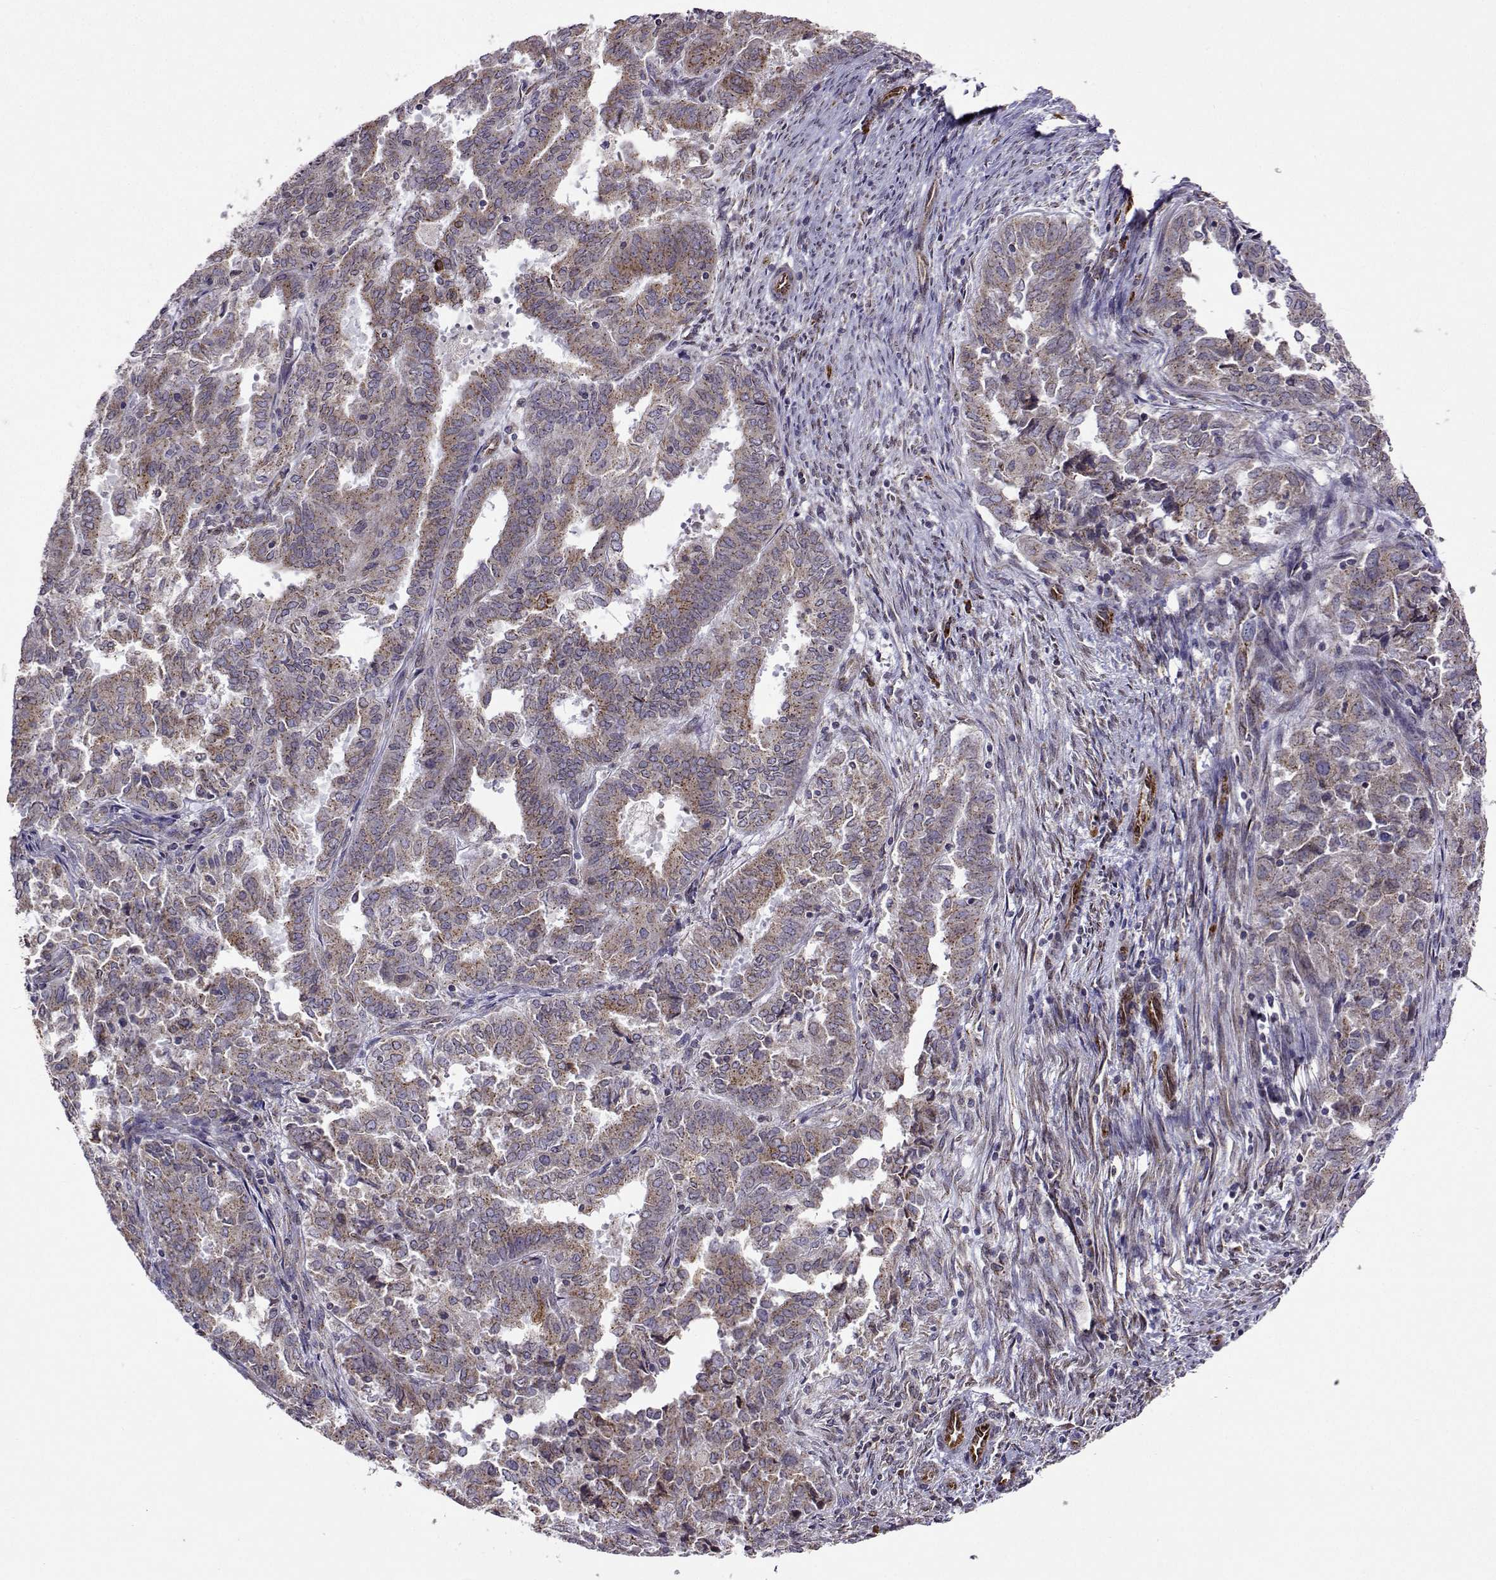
{"staining": {"intensity": "weak", "quantity": "25%-75%", "location": "cytoplasmic/membranous"}, "tissue": "endometrial cancer", "cell_type": "Tumor cells", "image_type": "cancer", "snomed": [{"axis": "morphology", "description": "Adenocarcinoma, NOS"}, {"axis": "topography", "description": "Endometrium"}], "caption": "Immunohistochemical staining of endometrial adenocarcinoma reveals low levels of weak cytoplasmic/membranous expression in about 25%-75% of tumor cells.", "gene": "PGRMC2", "patient": {"sex": "female", "age": 72}}